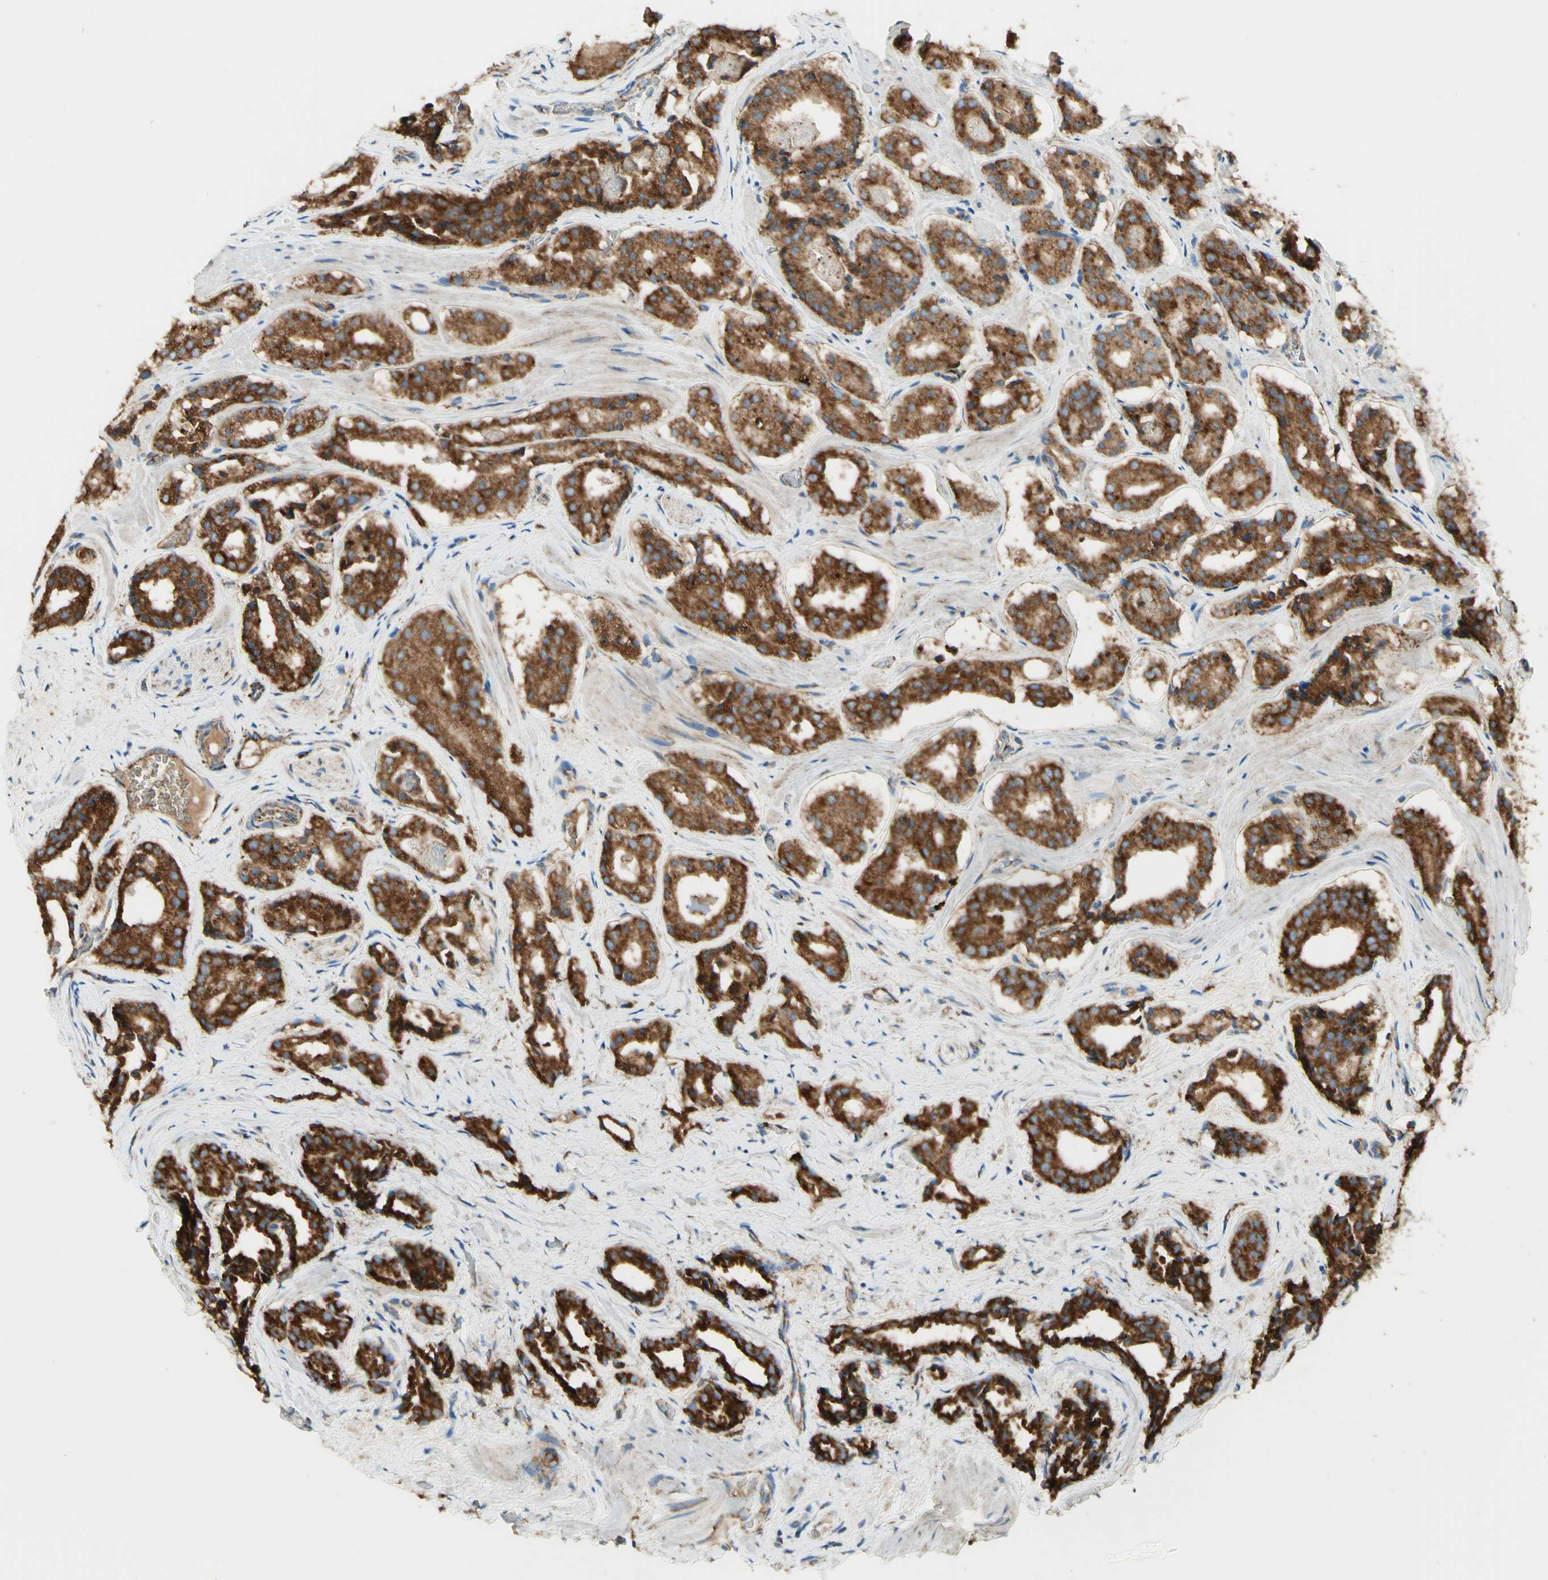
{"staining": {"intensity": "strong", "quantity": ">75%", "location": "cytoplasmic/membranous"}, "tissue": "prostate cancer", "cell_type": "Tumor cells", "image_type": "cancer", "snomed": [{"axis": "morphology", "description": "Adenocarcinoma, High grade"}, {"axis": "topography", "description": "Prostate"}], "caption": "Immunohistochemical staining of human prostate high-grade adenocarcinoma shows strong cytoplasmic/membranous protein expression in approximately >75% of tumor cells. The staining is performed using DAB brown chromogen to label protein expression. The nuclei are counter-stained blue using hematoxylin.", "gene": "ARMC10", "patient": {"sex": "male", "age": 60}}